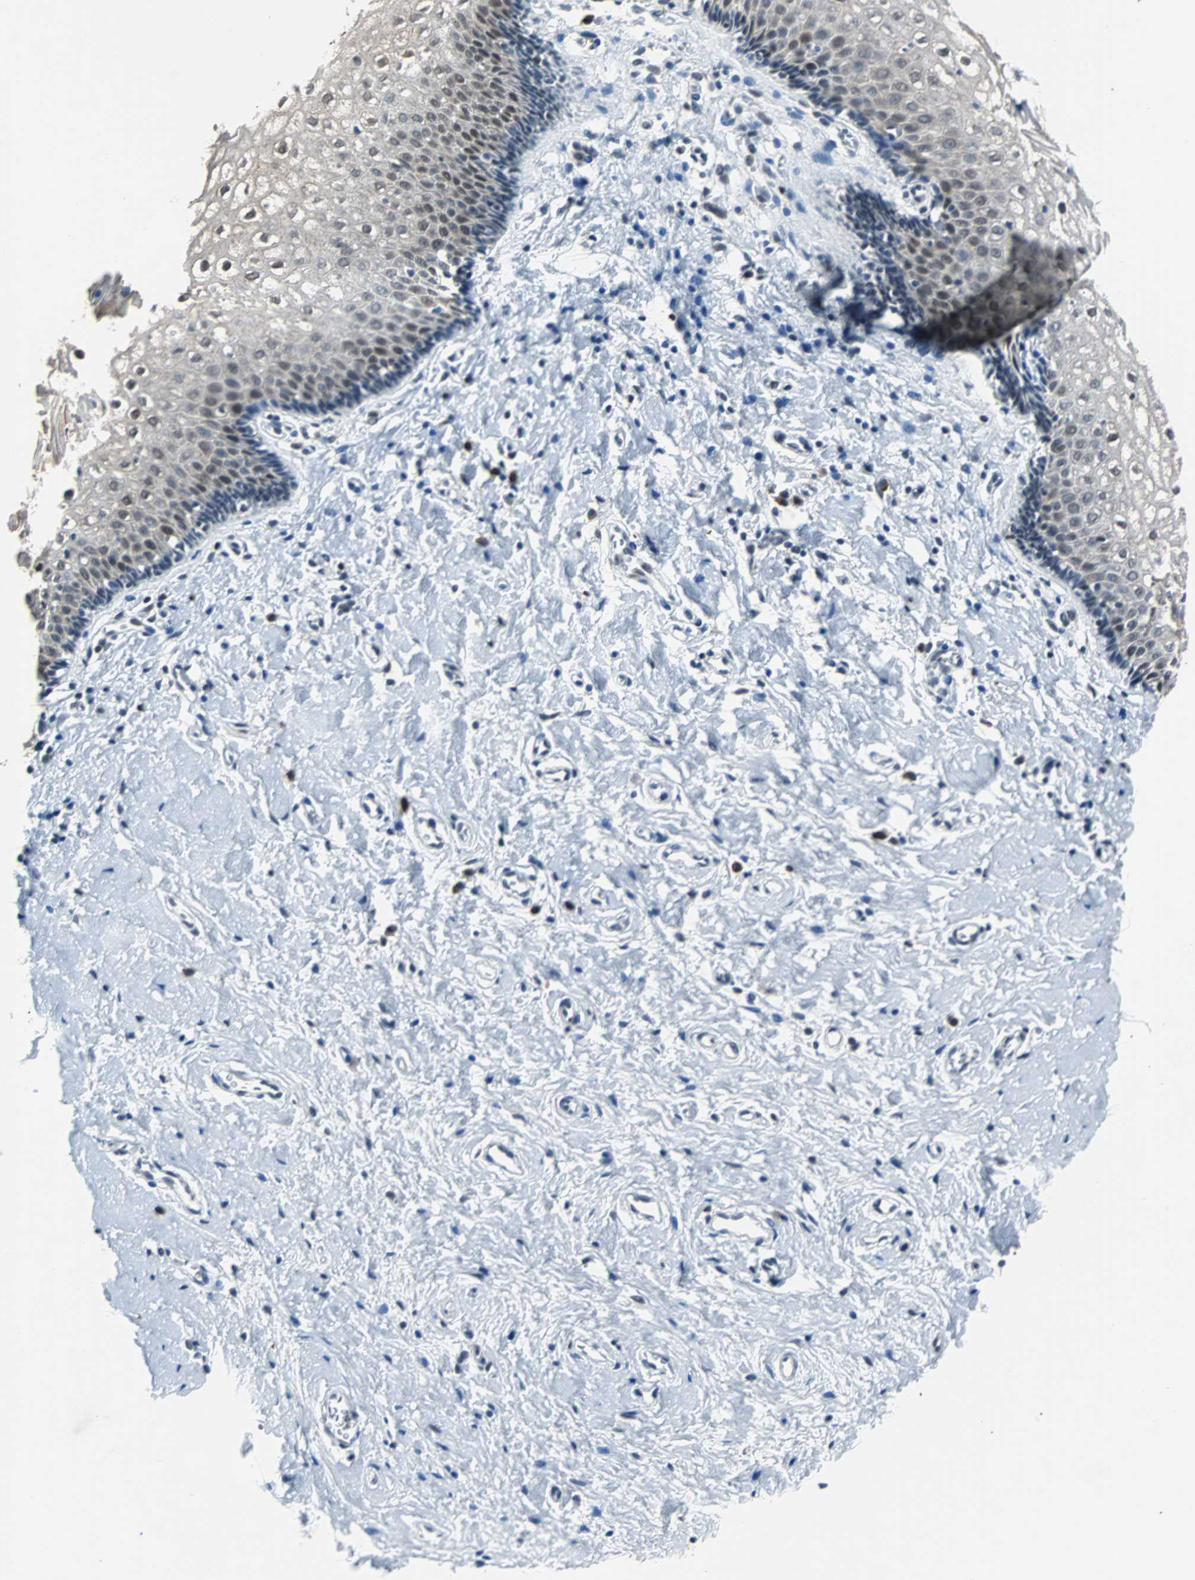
{"staining": {"intensity": "weak", "quantity": "<25%", "location": "nuclear"}, "tissue": "vagina", "cell_type": "Squamous epithelial cells", "image_type": "normal", "snomed": [{"axis": "morphology", "description": "Normal tissue, NOS"}, {"axis": "topography", "description": "Soft tissue"}, {"axis": "topography", "description": "Vagina"}], "caption": "Squamous epithelial cells are negative for protein expression in normal human vagina. (Immunohistochemistry, brightfield microscopy, high magnification).", "gene": "USP28", "patient": {"sex": "female", "age": 61}}